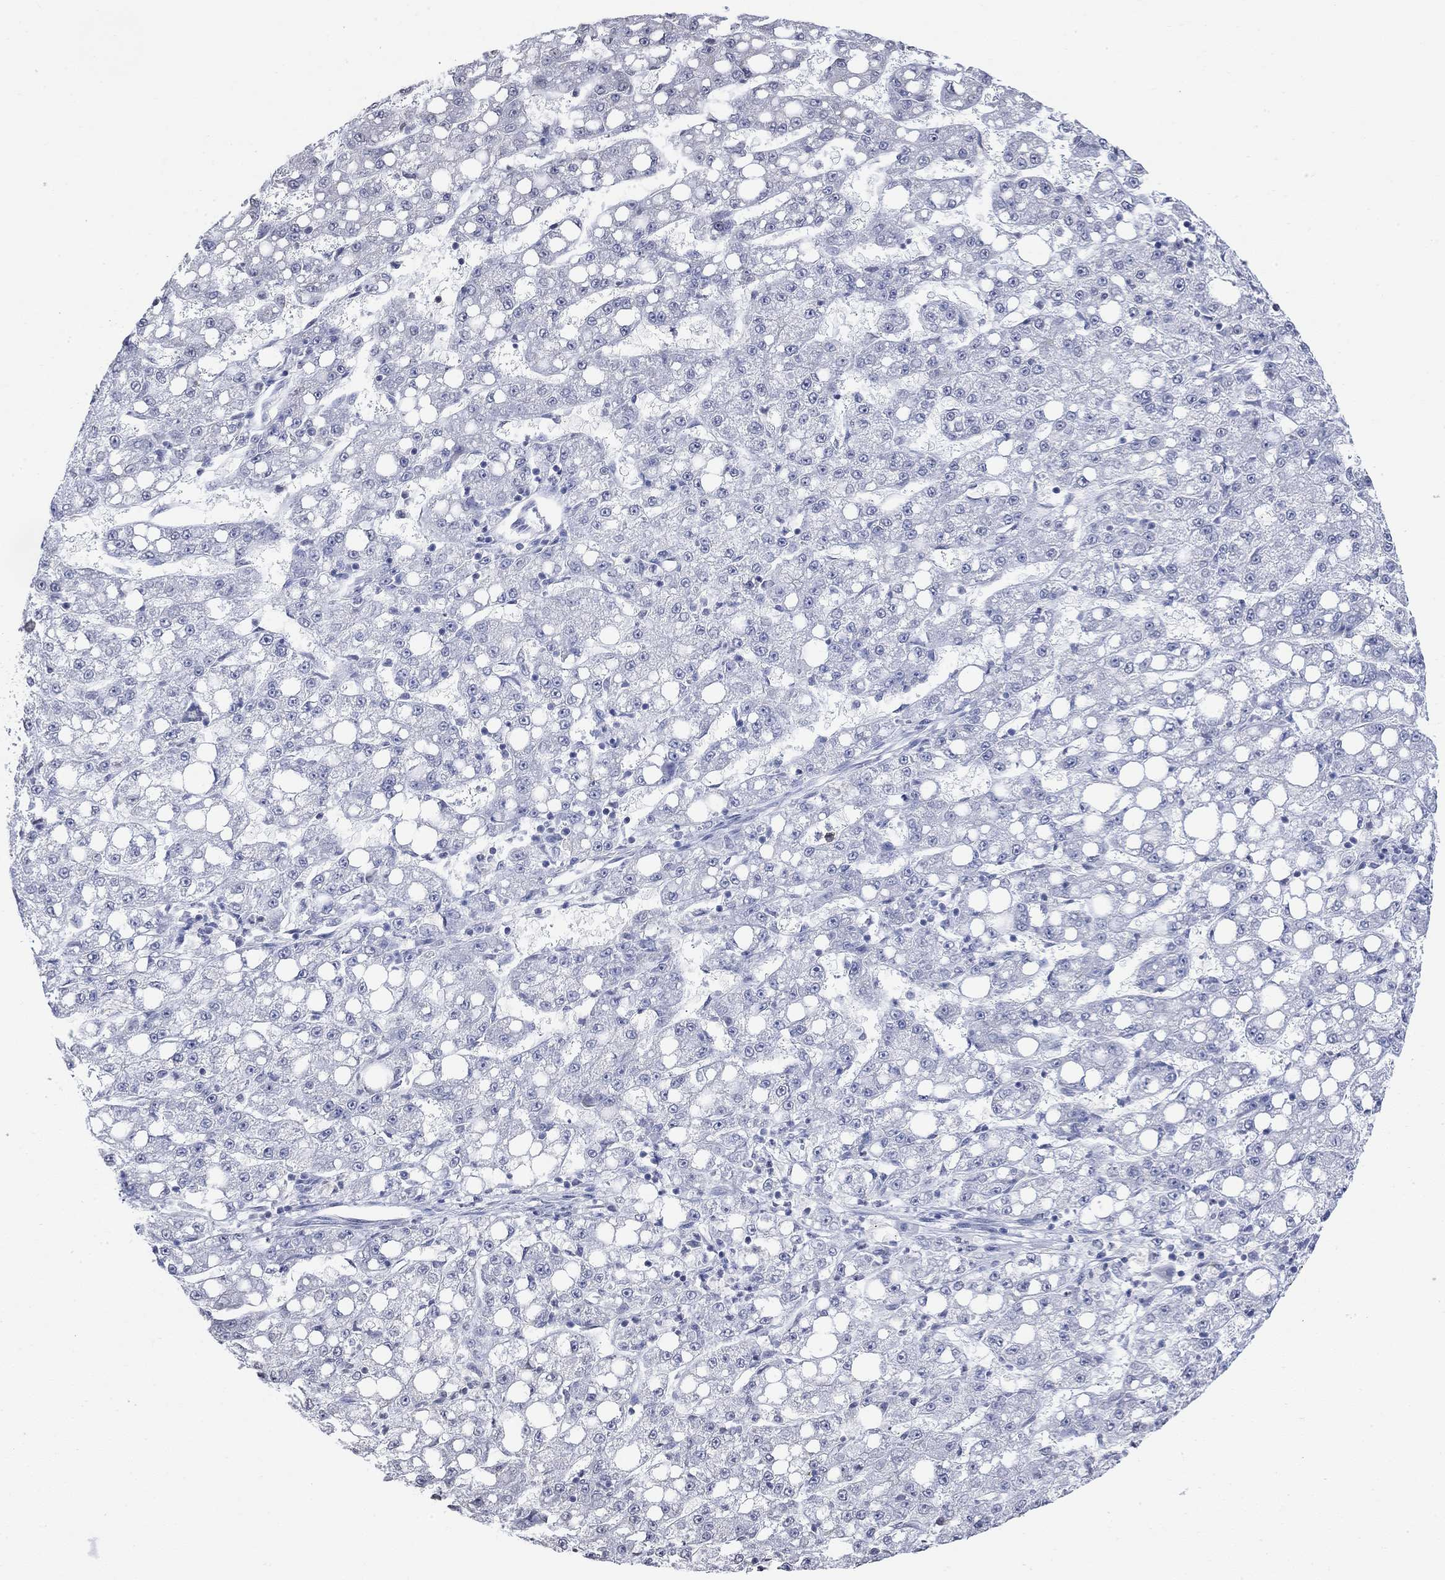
{"staining": {"intensity": "negative", "quantity": "none", "location": "none"}, "tissue": "liver cancer", "cell_type": "Tumor cells", "image_type": "cancer", "snomed": [{"axis": "morphology", "description": "Carcinoma, Hepatocellular, NOS"}, {"axis": "topography", "description": "Liver"}], "caption": "Tumor cells show no significant expression in liver cancer (hepatocellular carcinoma). Brightfield microscopy of immunohistochemistry stained with DAB (brown) and hematoxylin (blue), captured at high magnification.", "gene": "TMEM255A", "patient": {"sex": "female", "age": 65}}